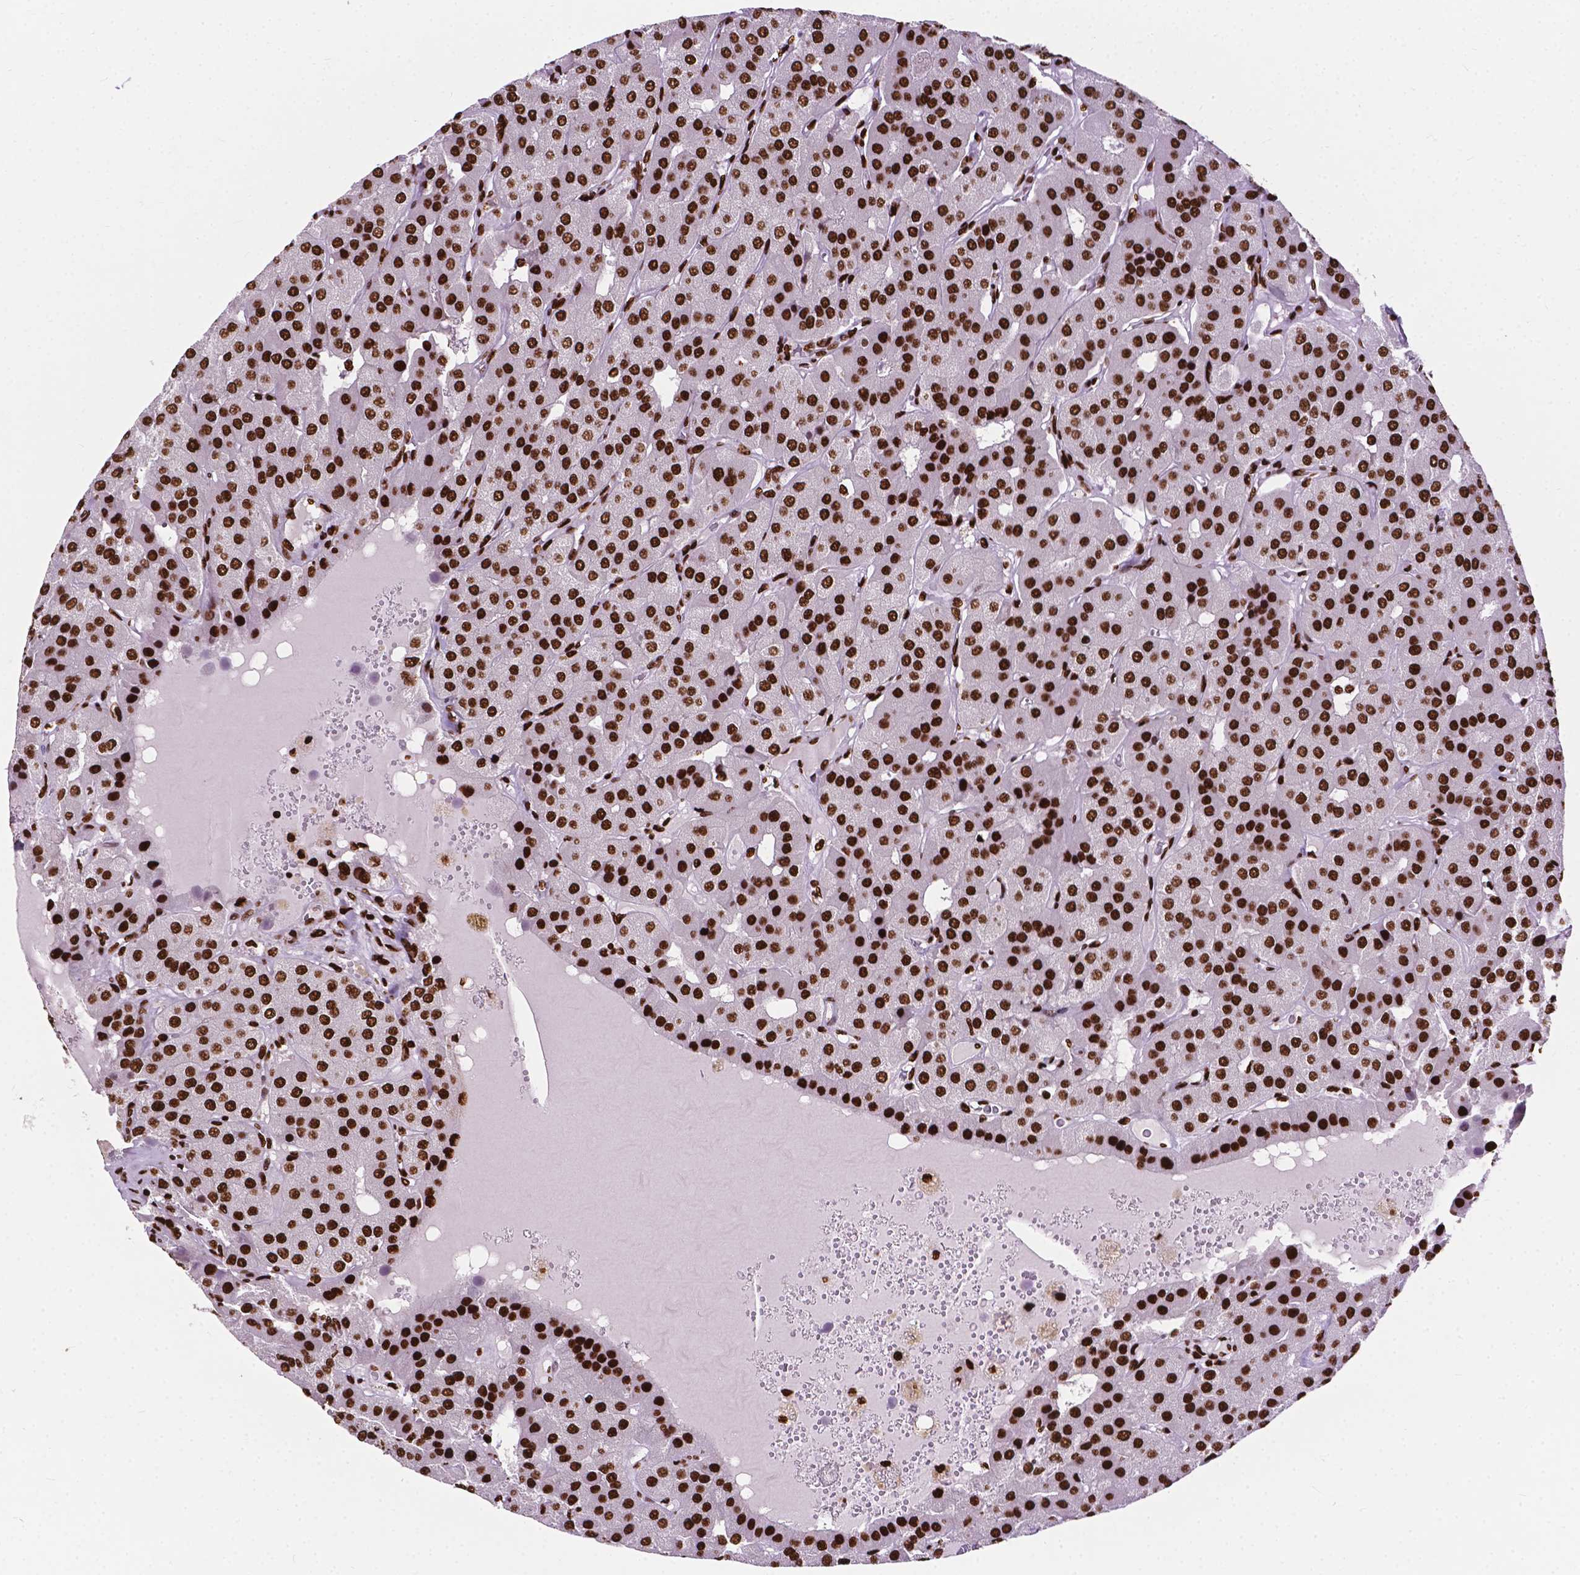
{"staining": {"intensity": "strong", "quantity": ">75%", "location": "nuclear"}, "tissue": "parathyroid gland", "cell_type": "Glandular cells", "image_type": "normal", "snomed": [{"axis": "morphology", "description": "Normal tissue, NOS"}, {"axis": "morphology", "description": "Adenoma, NOS"}, {"axis": "topography", "description": "Parathyroid gland"}], "caption": "Immunohistochemistry (IHC) (DAB (3,3'-diaminobenzidine)) staining of normal human parathyroid gland exhibits strong nuclear protein staining in approximately >75% of glandular cells. The protein of interest is stained brown, and the nuclei are stained in blue (DAB (3,3'-diaminobenzidine) IHC with brightfield microscopy, high magnification).", "gene": "SMIM5", "patient": {"sex": "female", "age": 86}}